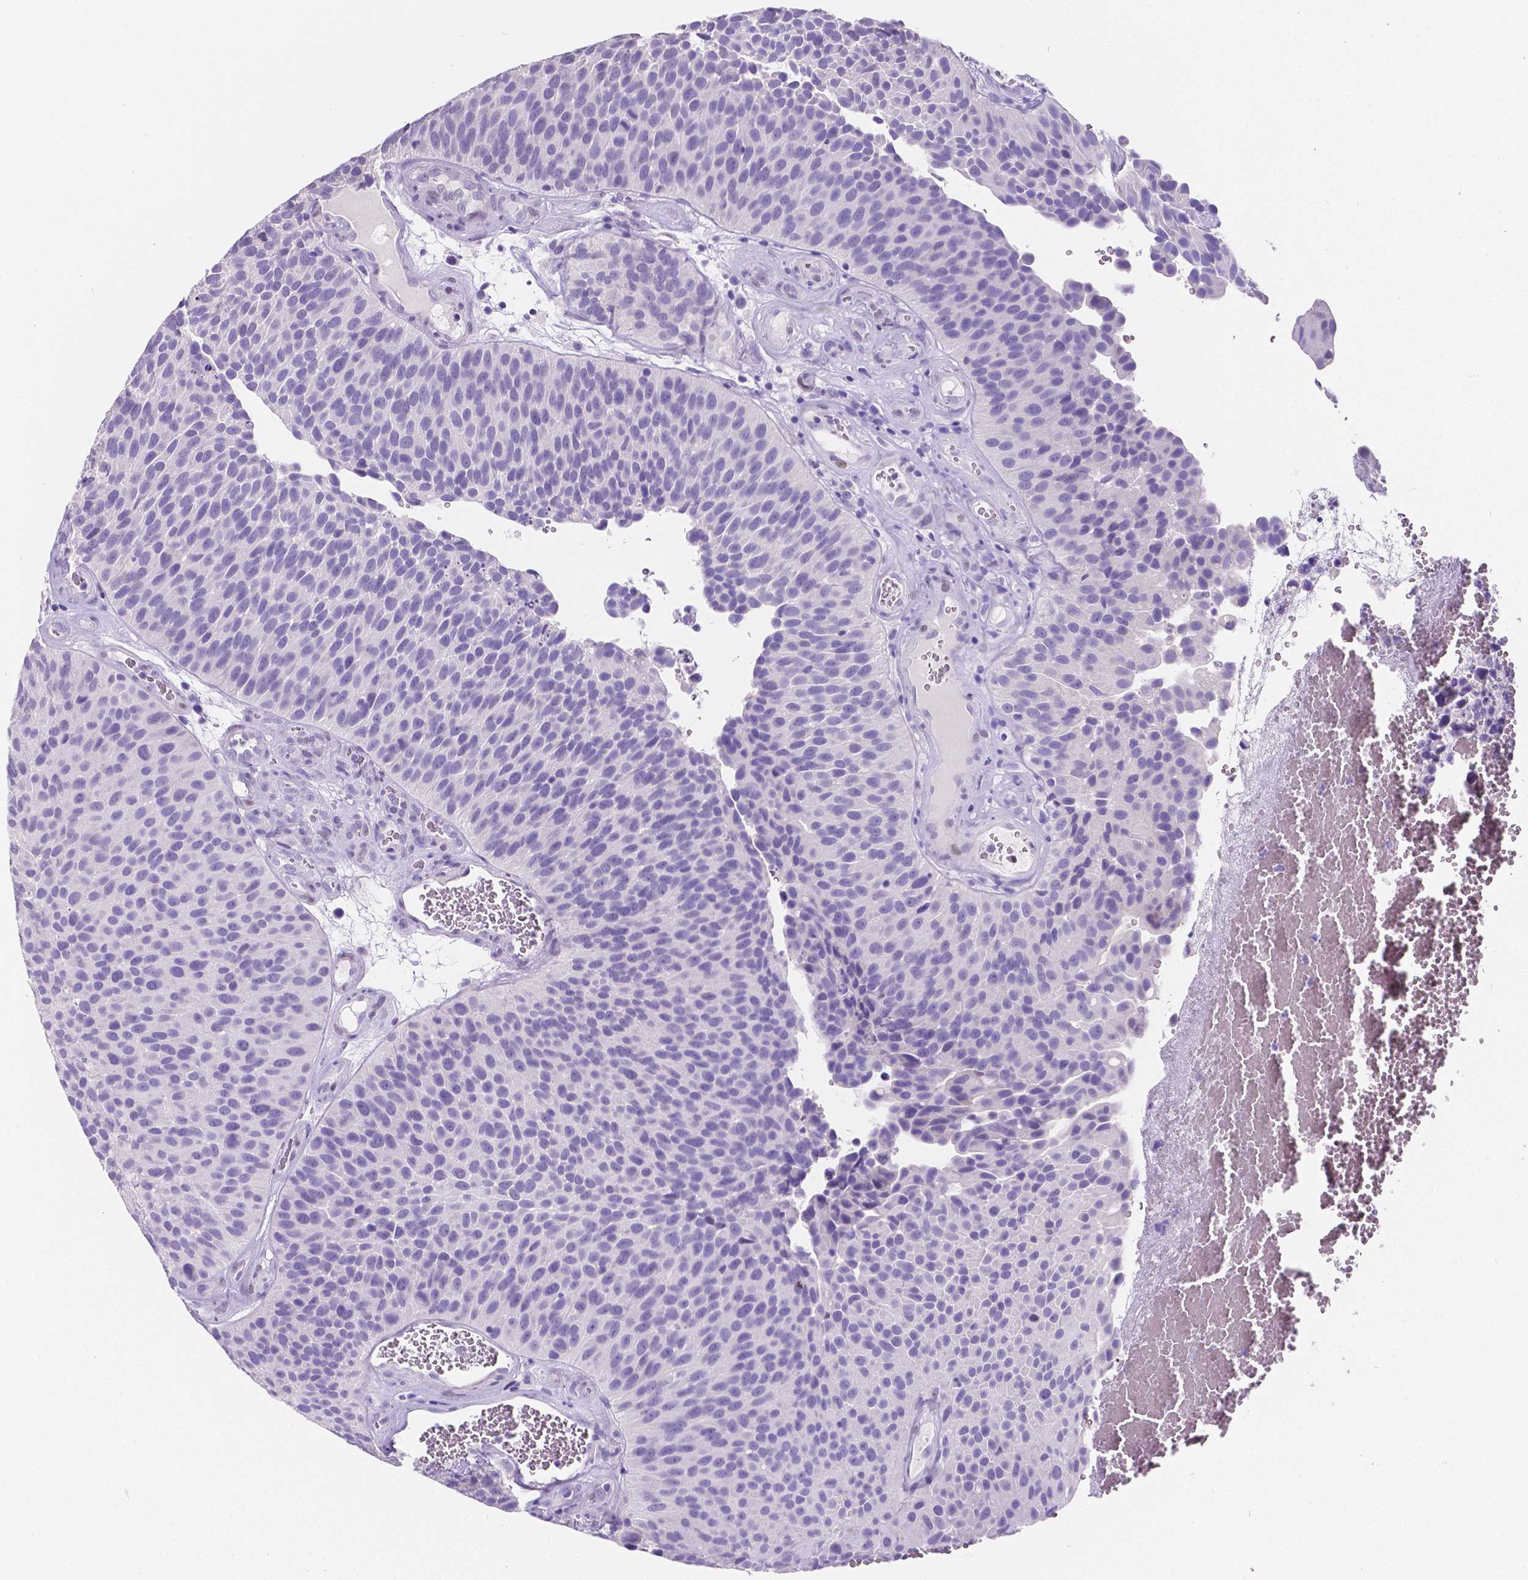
{"staining": {"intensity": "negative", "quantity": "none", "location": "none"}, "tissue": "urothelial cancer", "cell_type": "Tumor cells", "image_type": "cancer", "snomed": [{"axis": "morphology", "description": "Urothelial carcinoma, Low grade"}, {"axis": "topography", "description": "Urinary bladder"}], "caption": "Immunohistochemistry (IHC) of human urothelial cancer shows no expression in tumor cells.", "gene": "SATB2", "patient": {"sex": "male", "age": 76}}